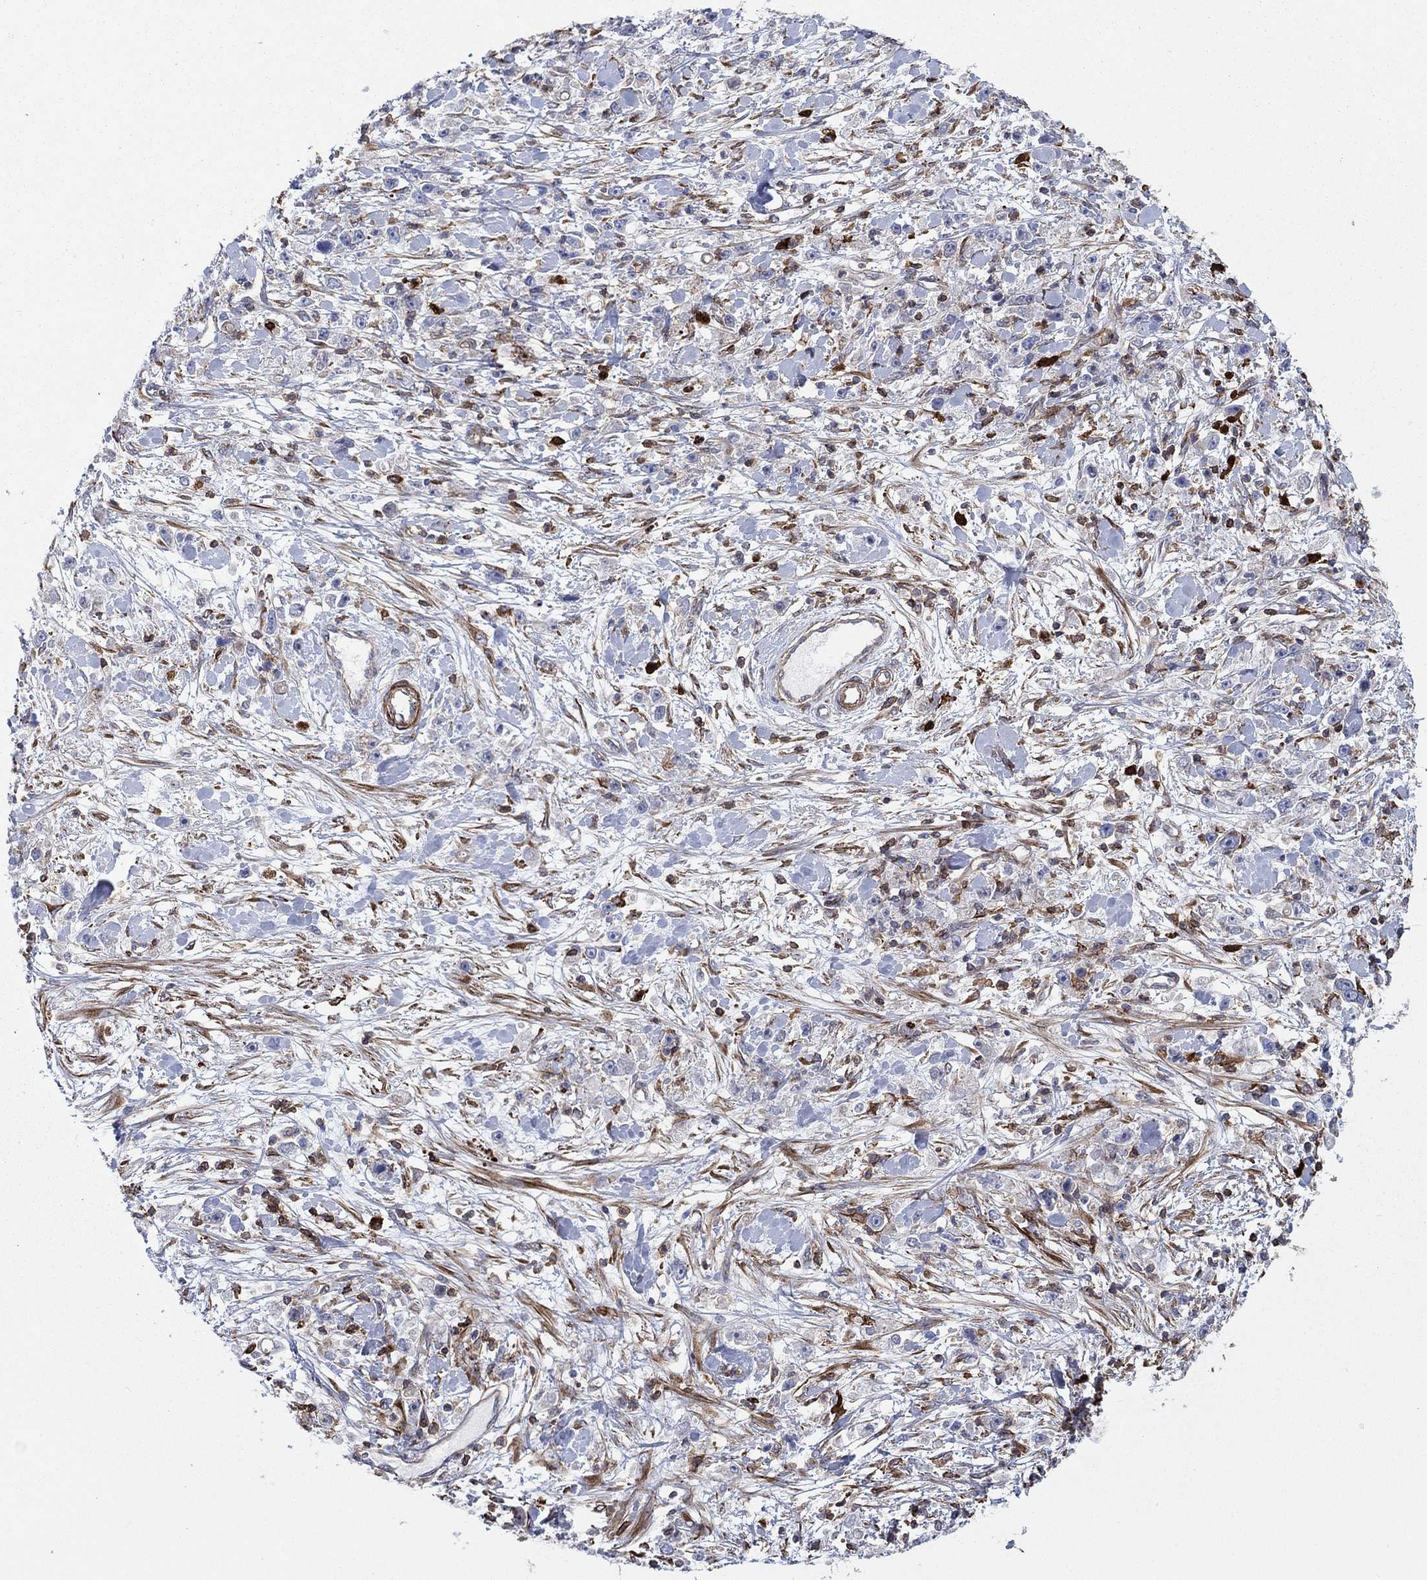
{"staining": {"intensity": "strong", "quantity": "<25%", "location": "cytoplasmic/membranous"}, "tissue": "stomach cancer", "cell_type": "Tumor cells", "image_type": "cancer", "snomed": [{"axis": "morphology", "description": "Adenocarcinoma, NOS"}, {"axis": "topography", "description": "Stomach"}], "caption": "The histopathology image reveals immunohistochemical staining of stomach cancer. There is strong cytoplasmic/membranous expression is appreciated in approximately <25% of tumor cells.", "gene": "PAG1", "patient": {"sex": "female", "age": 59}}